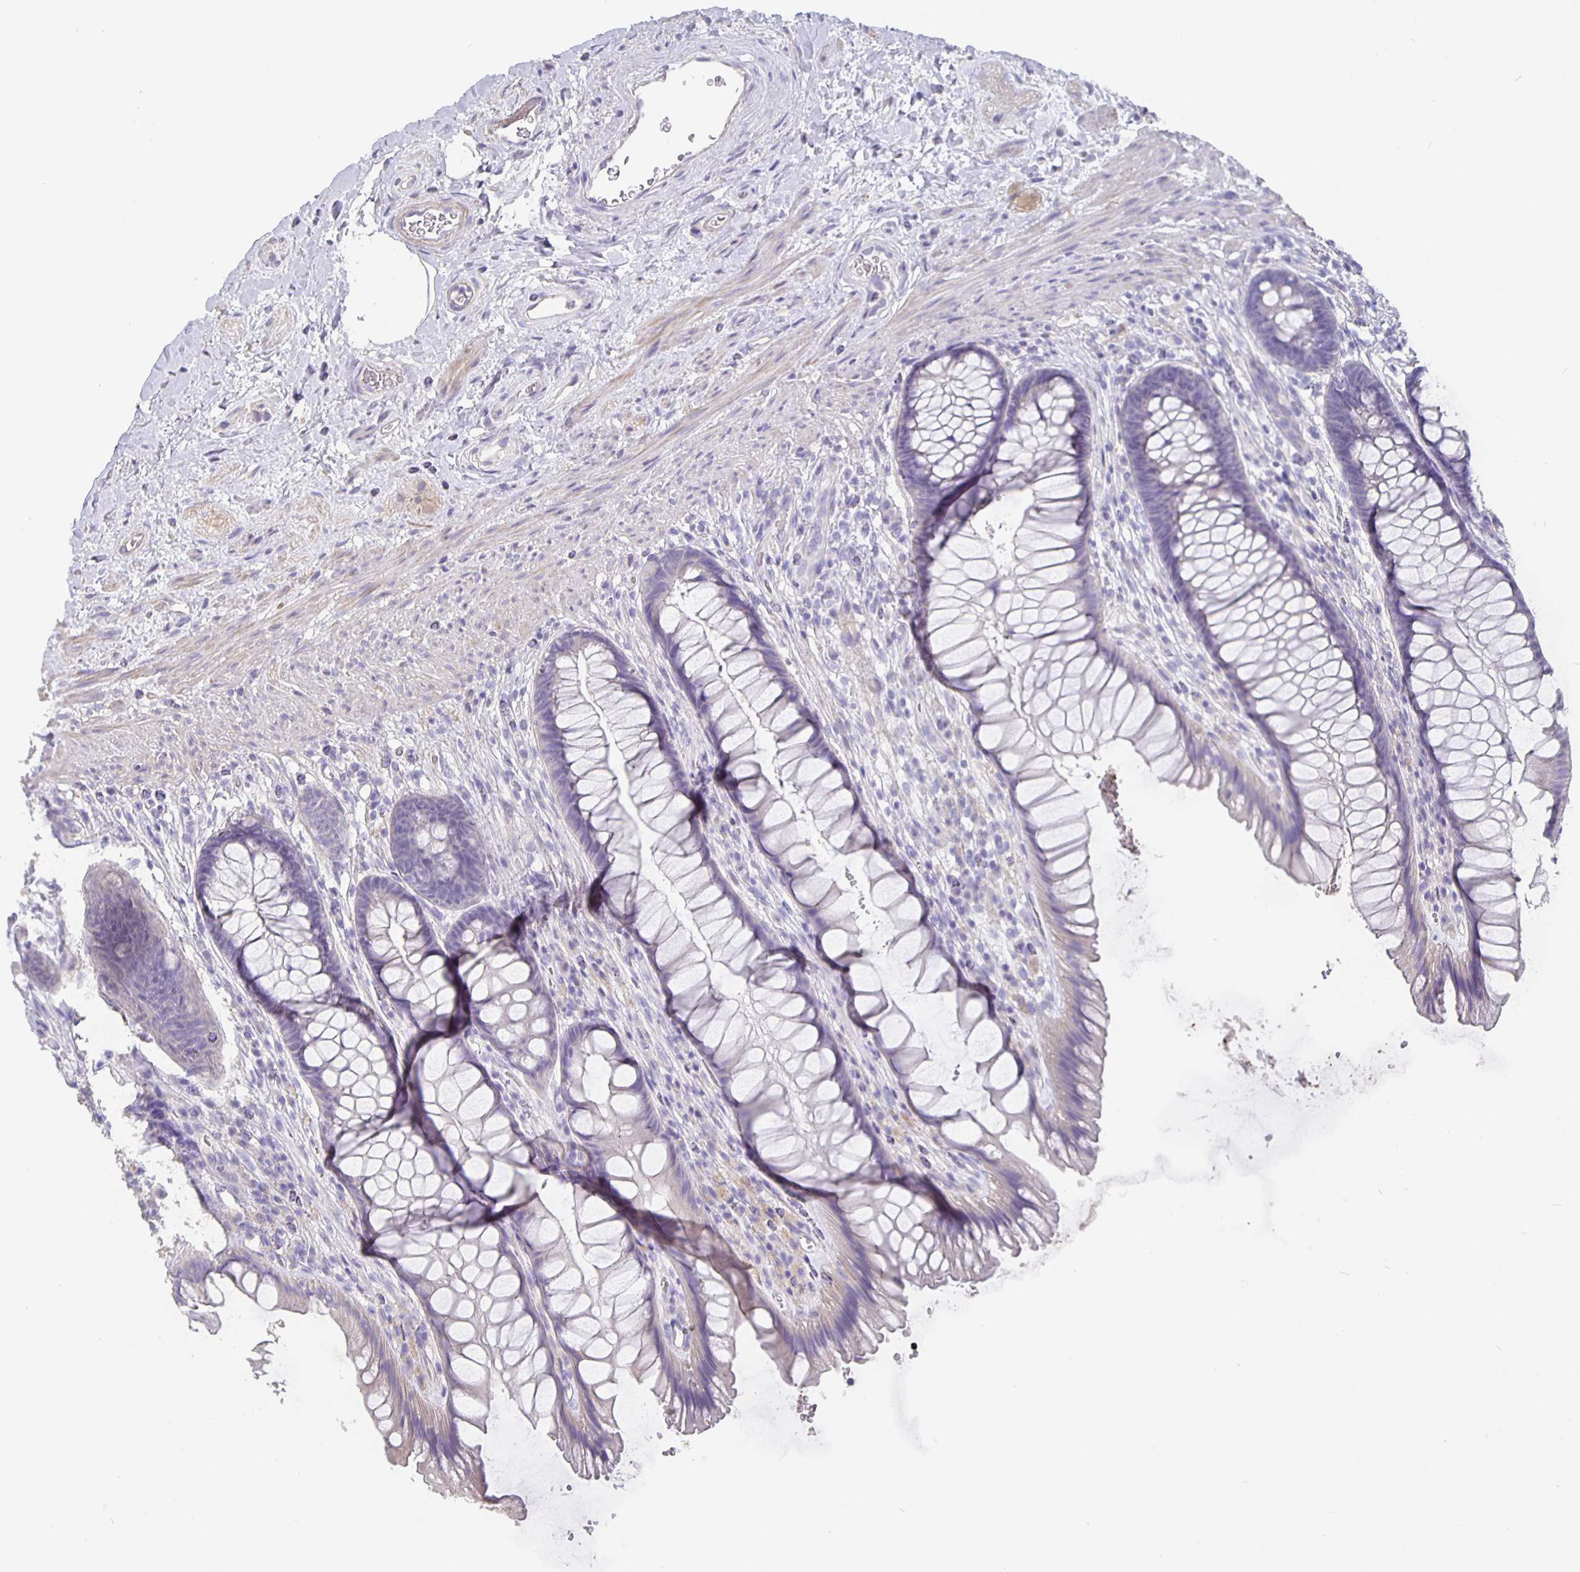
{"staining": {"intensity": "negative", "quantity": "none", "location": "none"}, "tissue": "rectum", "cell_type": "Glandular cells", "image_type": "normal", "snomed": [{"axis": "morphology", "description": "Normal tissue, NOS"}, {"axis": "topography", "description": "Rectum"}], "caption": "A photomicrograph of rectum stained for a protein exhibits no brown staining in glandular cells. The staining was performed using DAB (3,3'-diaminobenzidine) to visualize the protein expression in brown, while the nuclei were stained in blue with hematoxylin (Magnification: 20x).", "gene": "CFAP74", "patient": {"sex": "male", "age": 53}}